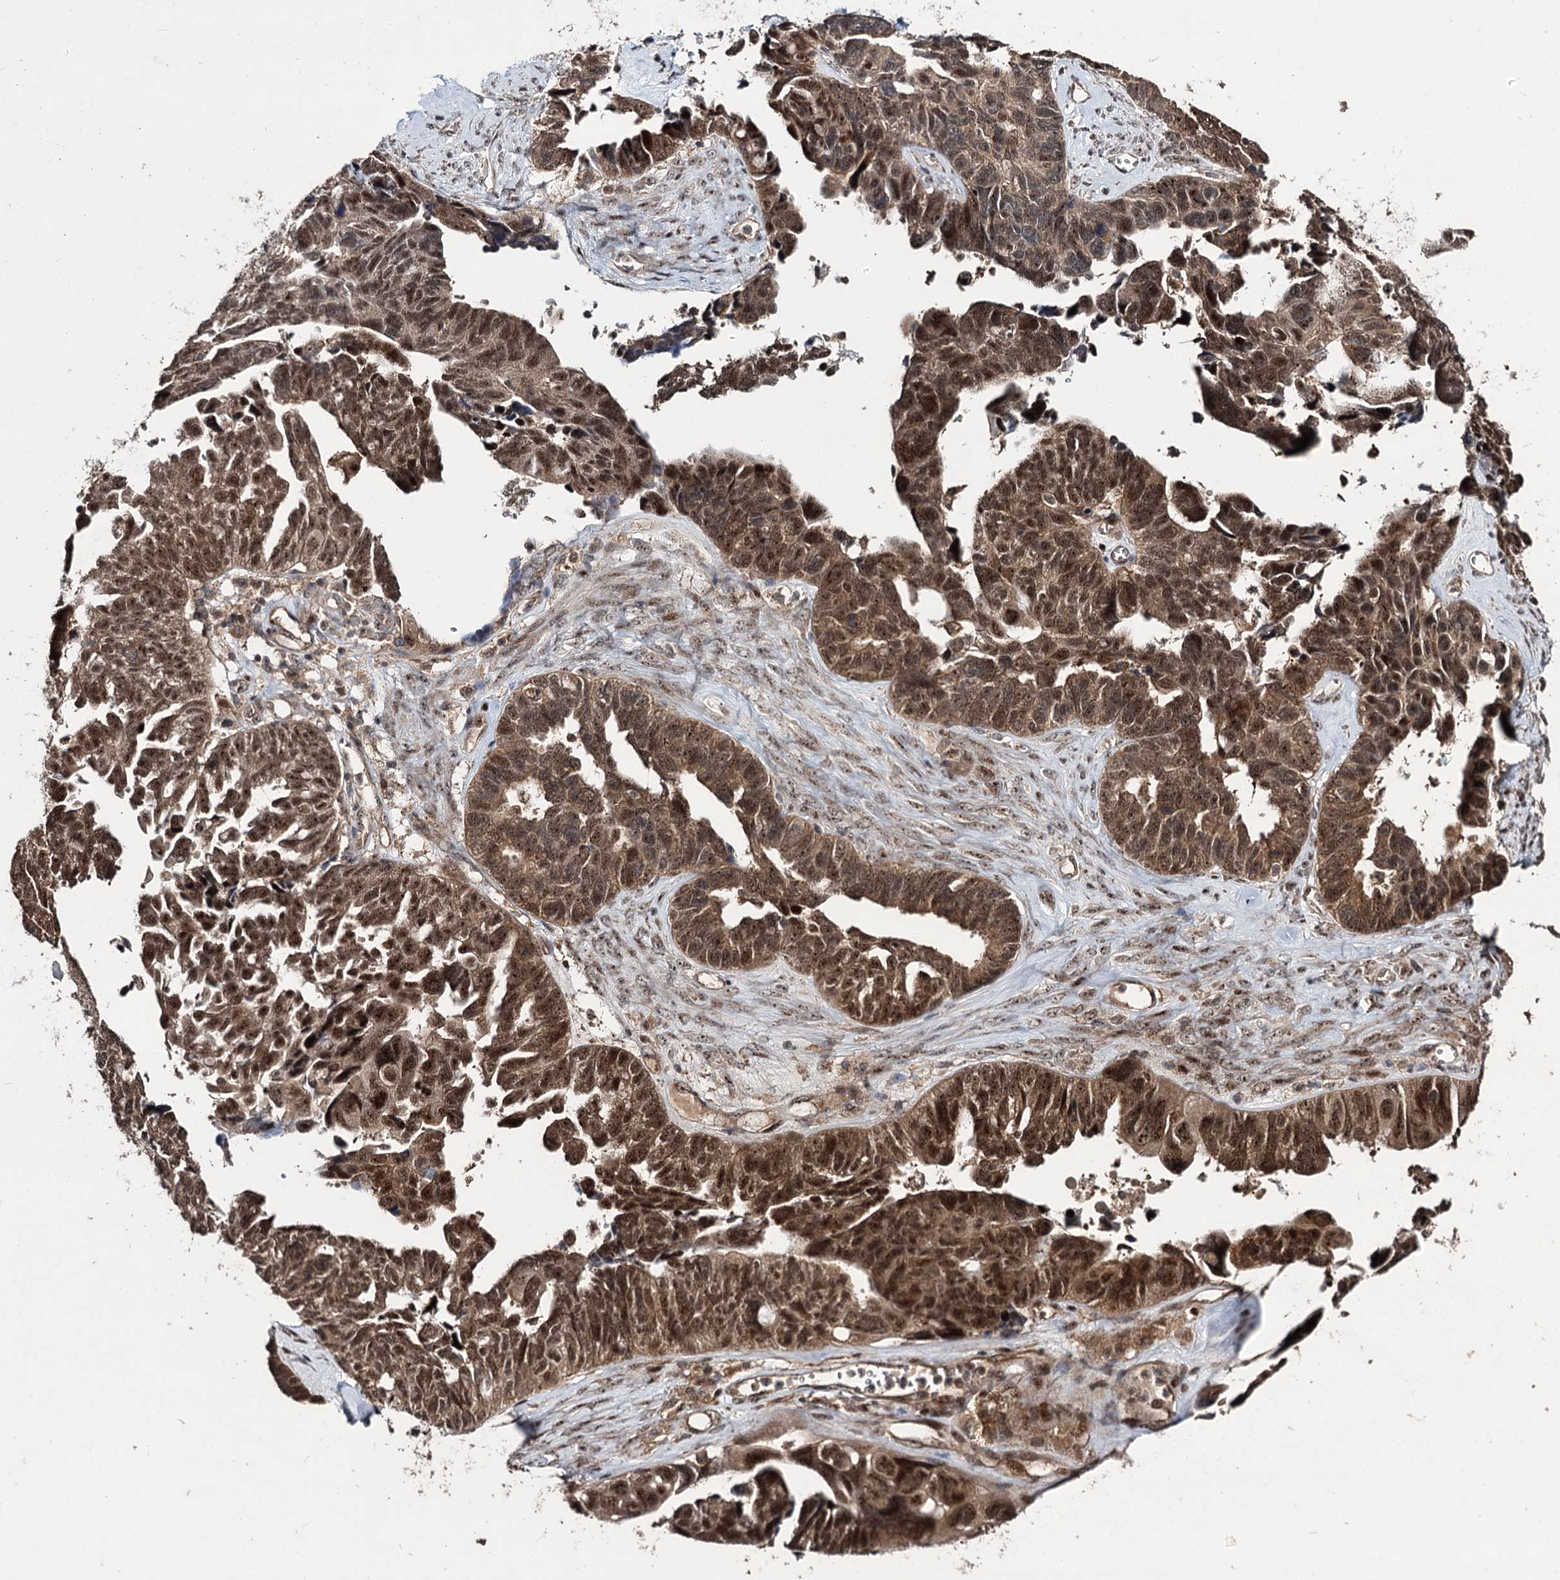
{"staining": {"intensity": "strong", "quantity": ">75%", "location": "cytoplasmic/membranous,nuclear"}, "tissue": "ovarian cancer", "cell_type": "Tumor cells", "image_type": "cancer", "snomed": [{"axis": "morphology", "description": "Cystadenocarcinoma, serous, NOS"}, {"axis": "topography", "description": "Ovary"}], "caption": "The micrograph demonstrates a brown stain indicating the presence of a protein in the cytoplasmic/membranous and nuclear of tumor cells in ovarian cancer.", "gene": "MKNK2", "patient": {"sex": "female", "age": 79}}